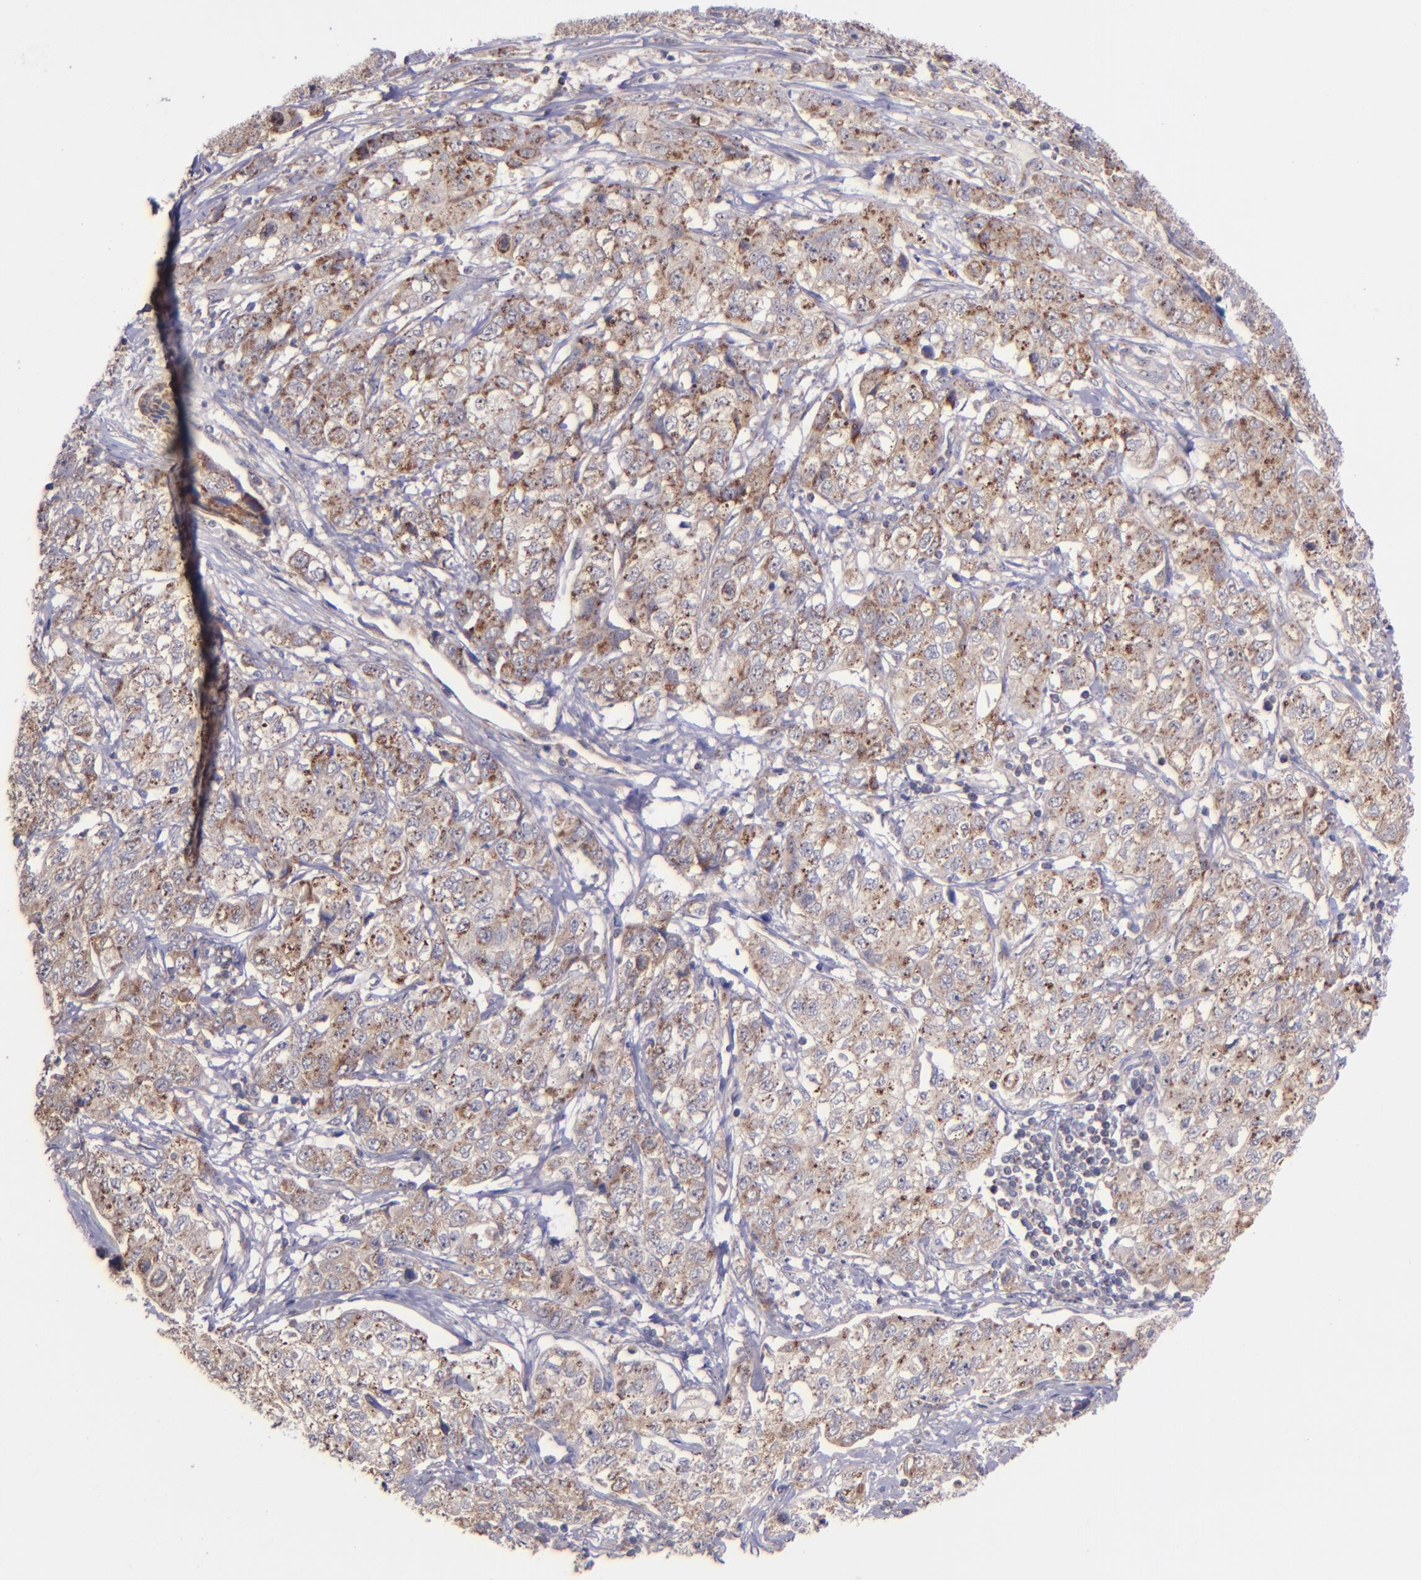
{"staining": {"intensity": "moderate", "quantity": ">75%", "location": "cytoplasmic/membranous"}, "tissue": "stomach cancer", "cell_type": "Tumor cells", "image_type": "cancer", "snomed": [{"axis": "morphology", "description": "Adenocarcinoma, NOS"}, {"axis": "topography", "description": "Stomach"}], "caption": "IHC staining of adenocarcinoma (stomach), which reveals medium levels of moderate cytoplasmic/membranous positivity in about >75% of tumor cells indicating moderate cytoplasmic/membranous protein positivity. The staining was performed using DAB (3,3'-diaminobenzidine) (brown) for protein detection and nuclei were counterstained in hematoxylin (blue).", "gene": "SHC1", "patient": {"sex": "male", "age": 48}}